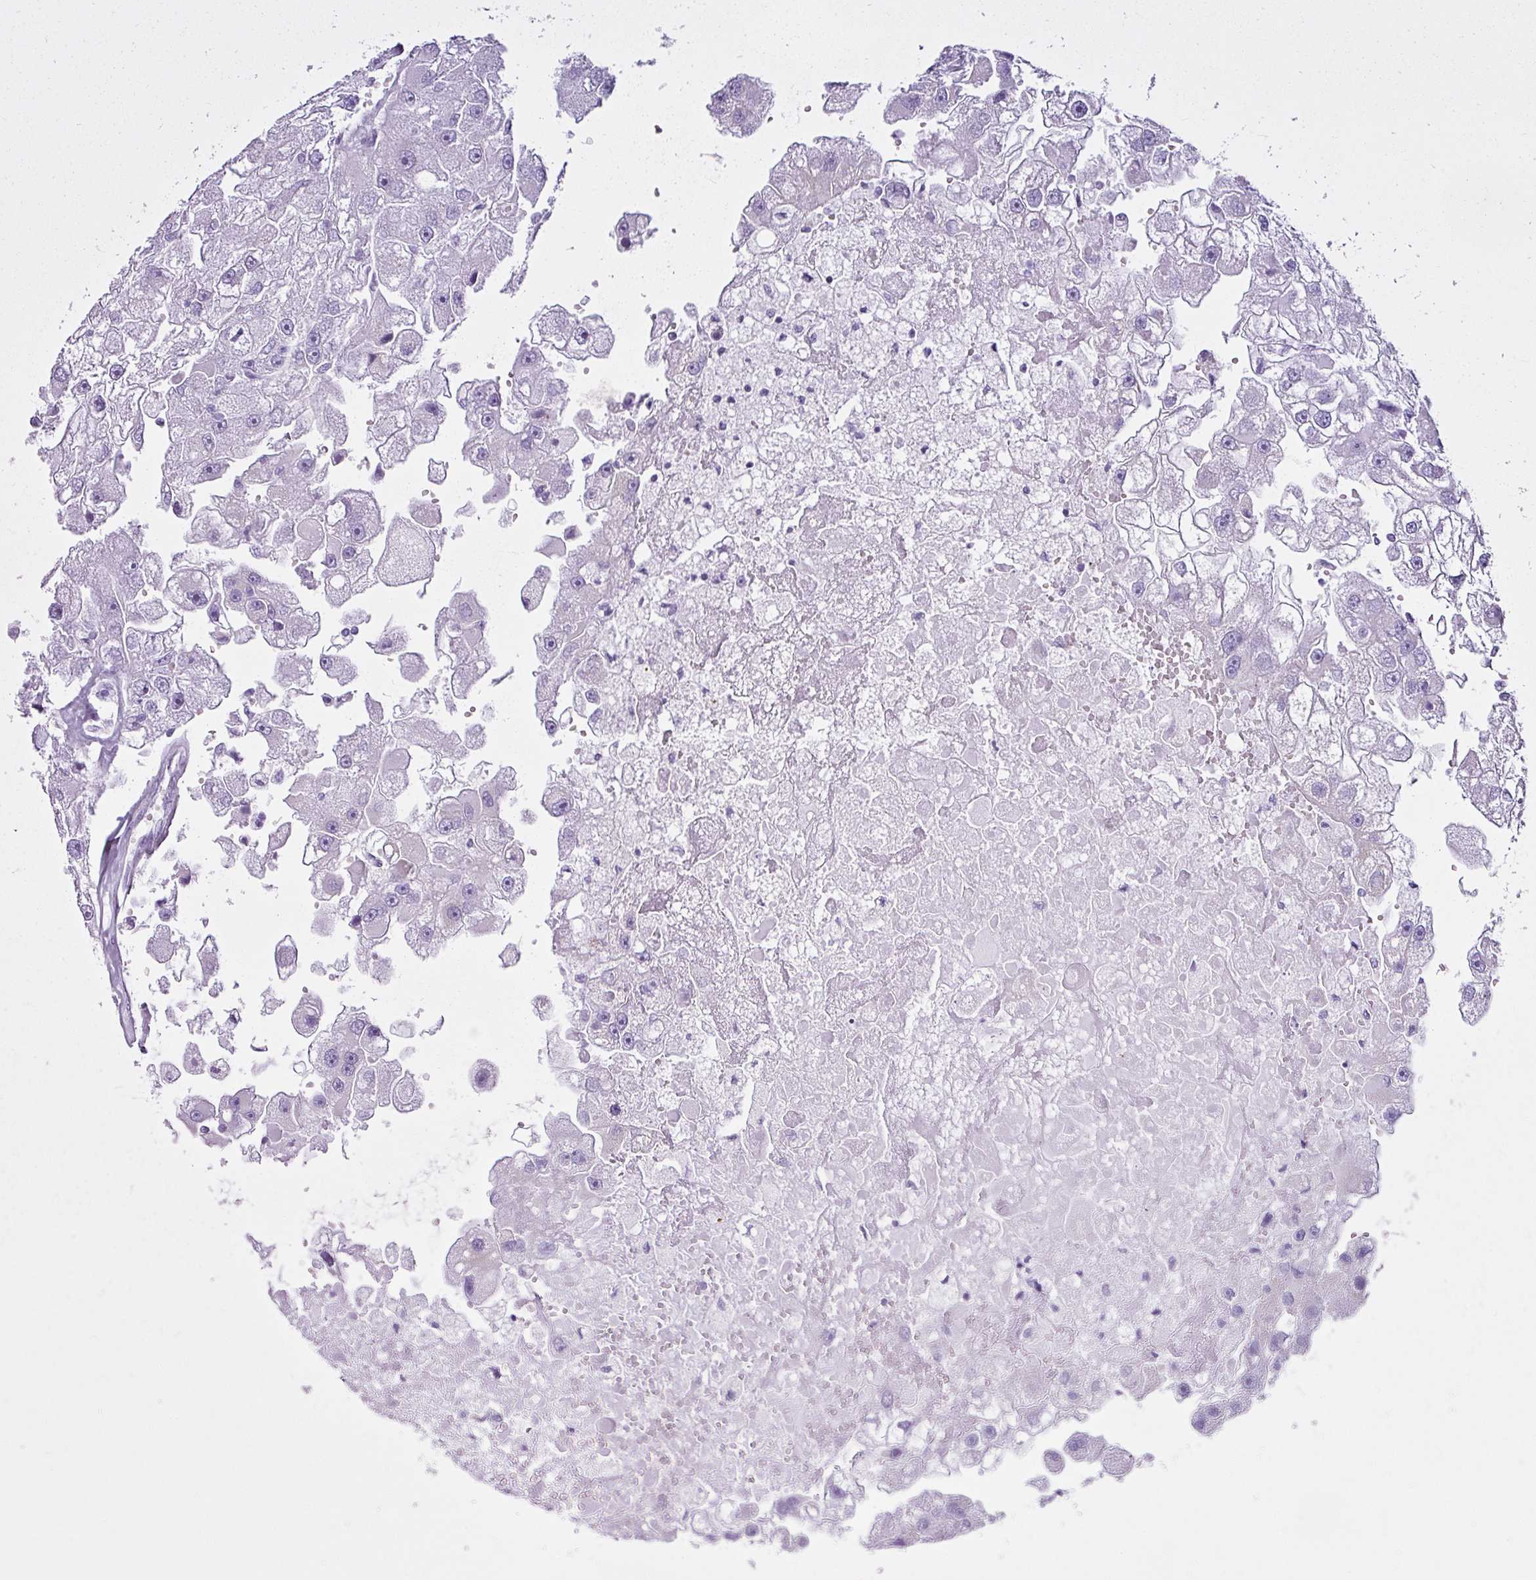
{"staining": {"intensity": "negative", "quantity": "none", "location": "none"}, "tissue": "renal cancer", "cell_type": "Tumor cells", "image_type": "cancer", "snomed": [{"axis": "morphology", "description": "Adenocarcinoma, NOS"}, {"axis": "topography", "description": "Kidney"}], "caption": "Tumor cells show no significant protein positivity in renal cancer.", "gene": "LILRB4", "patient": {"sex": "male", "age": 63}}